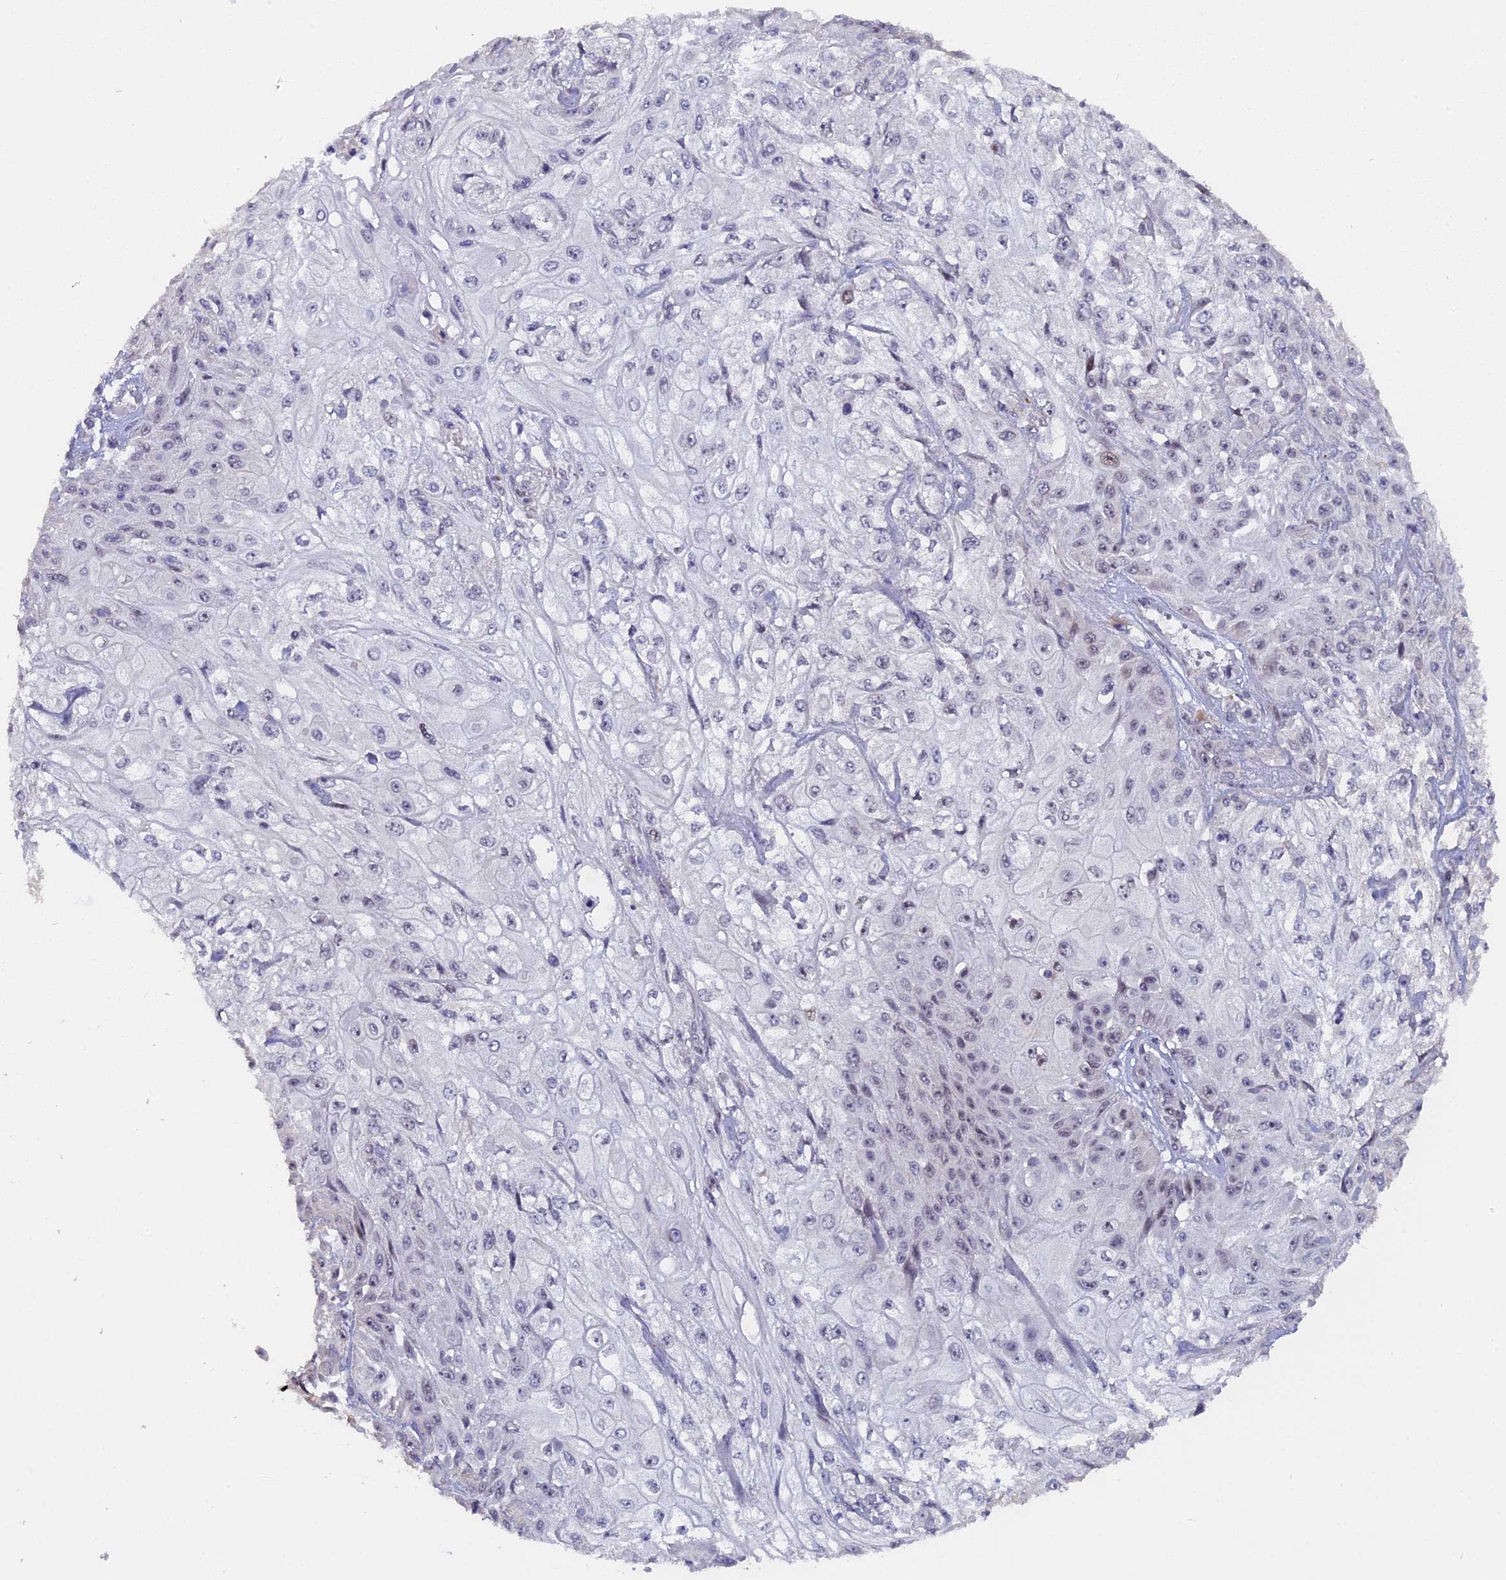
{"staining": {"intensity": "negative", "quantity": "none", "location": "none"}, "tissue": "skin cancer", "cell_type": "Tumor cells", "image_type": "cancer", "snomed": [{"axis": "morphology", "description": "Squamous cell carcinoma, NOS"}, {"axis": "morphology", "description": "Squamous cell carcinoma, metastatic, NOS"}, {"axis": "topography", "description": "Skin"}, {"axis": "topography", "description": "Lymph node"}], "caption": "This is an immunohistochemistry (IHC) photomicrograph of human skin squamous cell carcinoma. There is no positivity in tumor cells.", "gene": "PYGO1", "patient": {"sex": "male", "age": 75}}